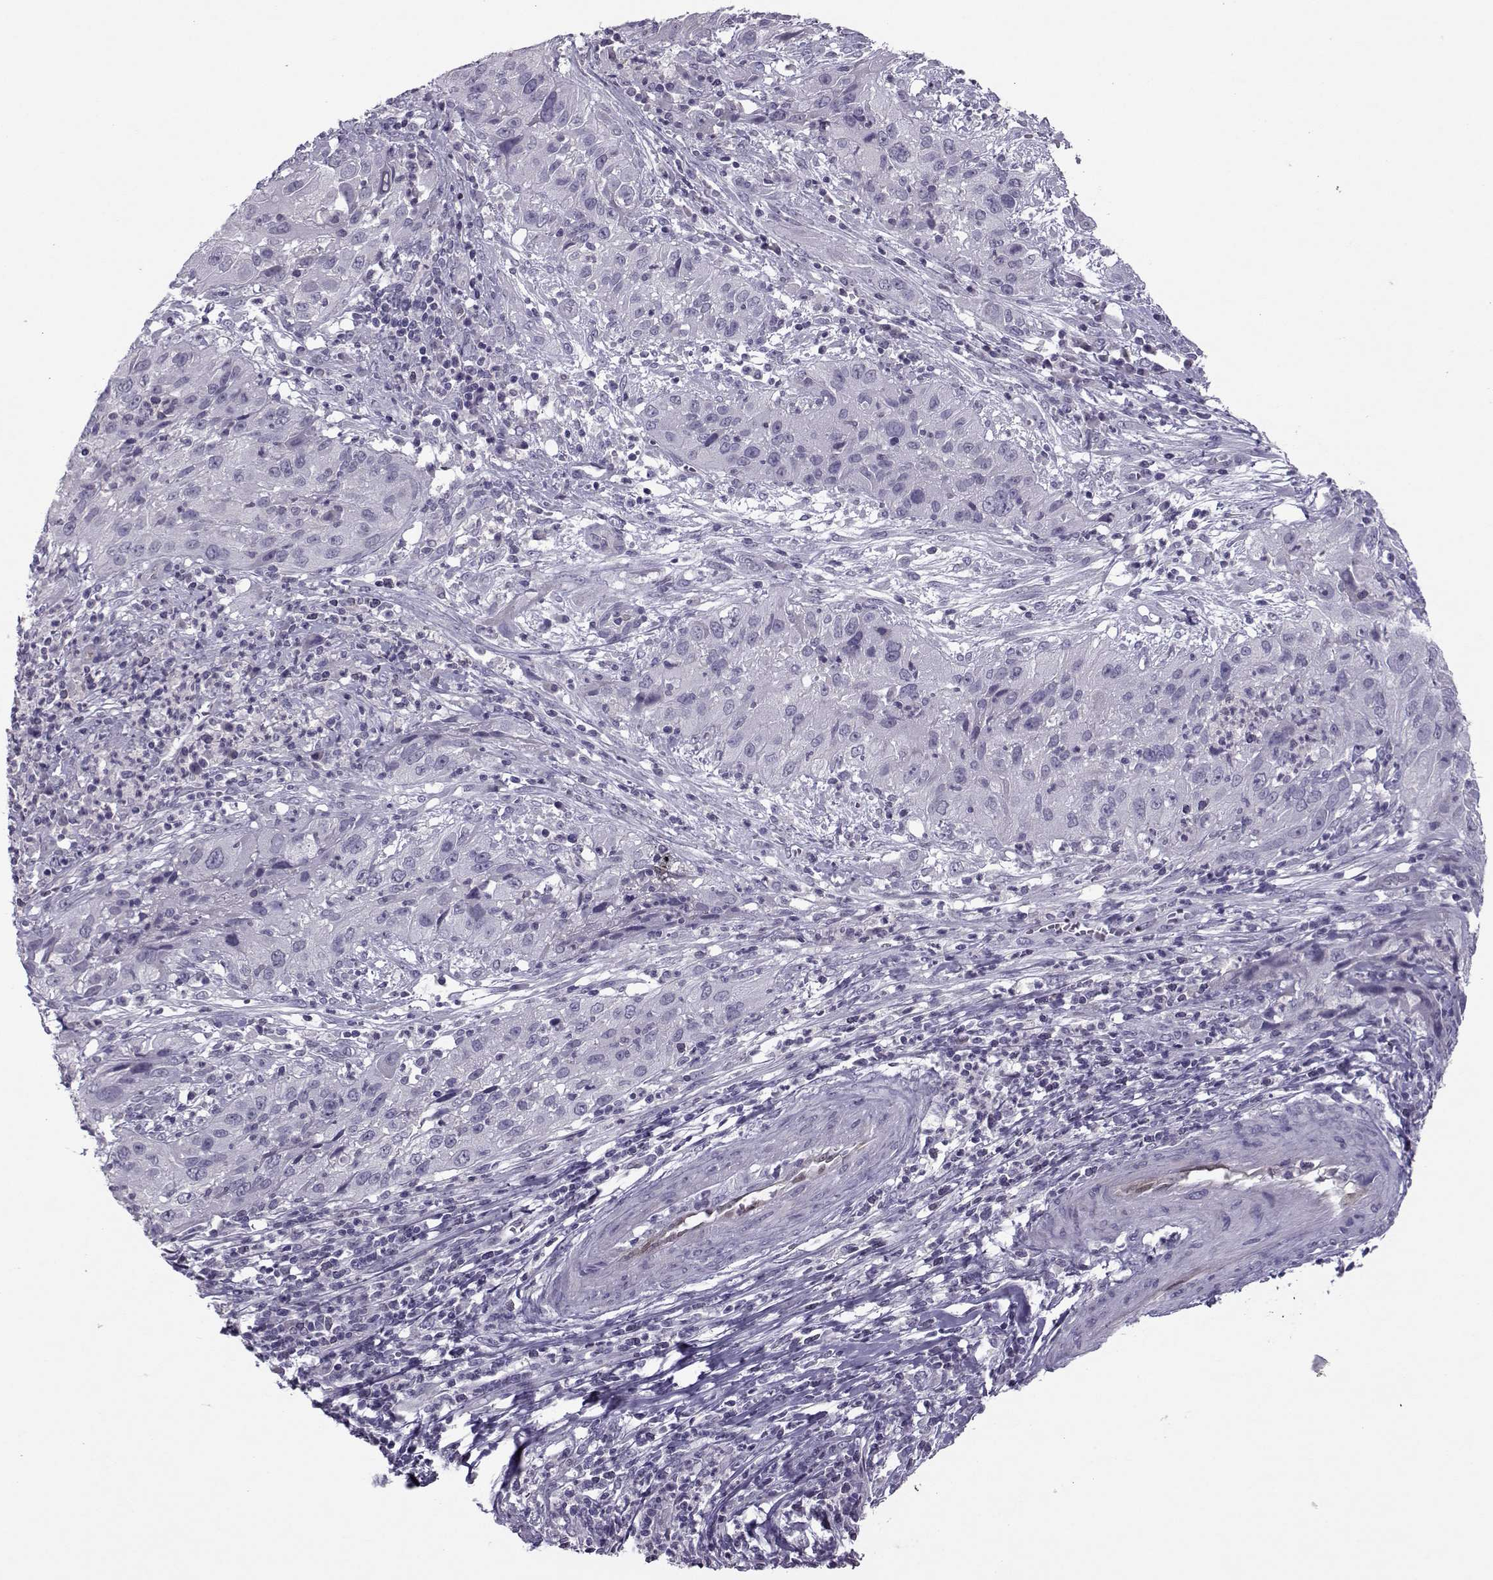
{"staining": {"intensity": "negative", "quantity": "none", "location": "none"}, "tissue": "cervical cancer", "cell_type": "Tumor cells", "image_type": "cancer", "snomed": [{"axis": "morphology", "description": "Squamous cell carcinoma, NOS"}, {"axis": "topography", "description": "Cervix"}], "caption": "Tumor cells show no significant protein positivity in cervical cancer. (Brightfield microscopy of DAB immunohistochemistry at high magnification).", "gene": "ASRGL1", "patient": {"sex": "female", "age": 32}}